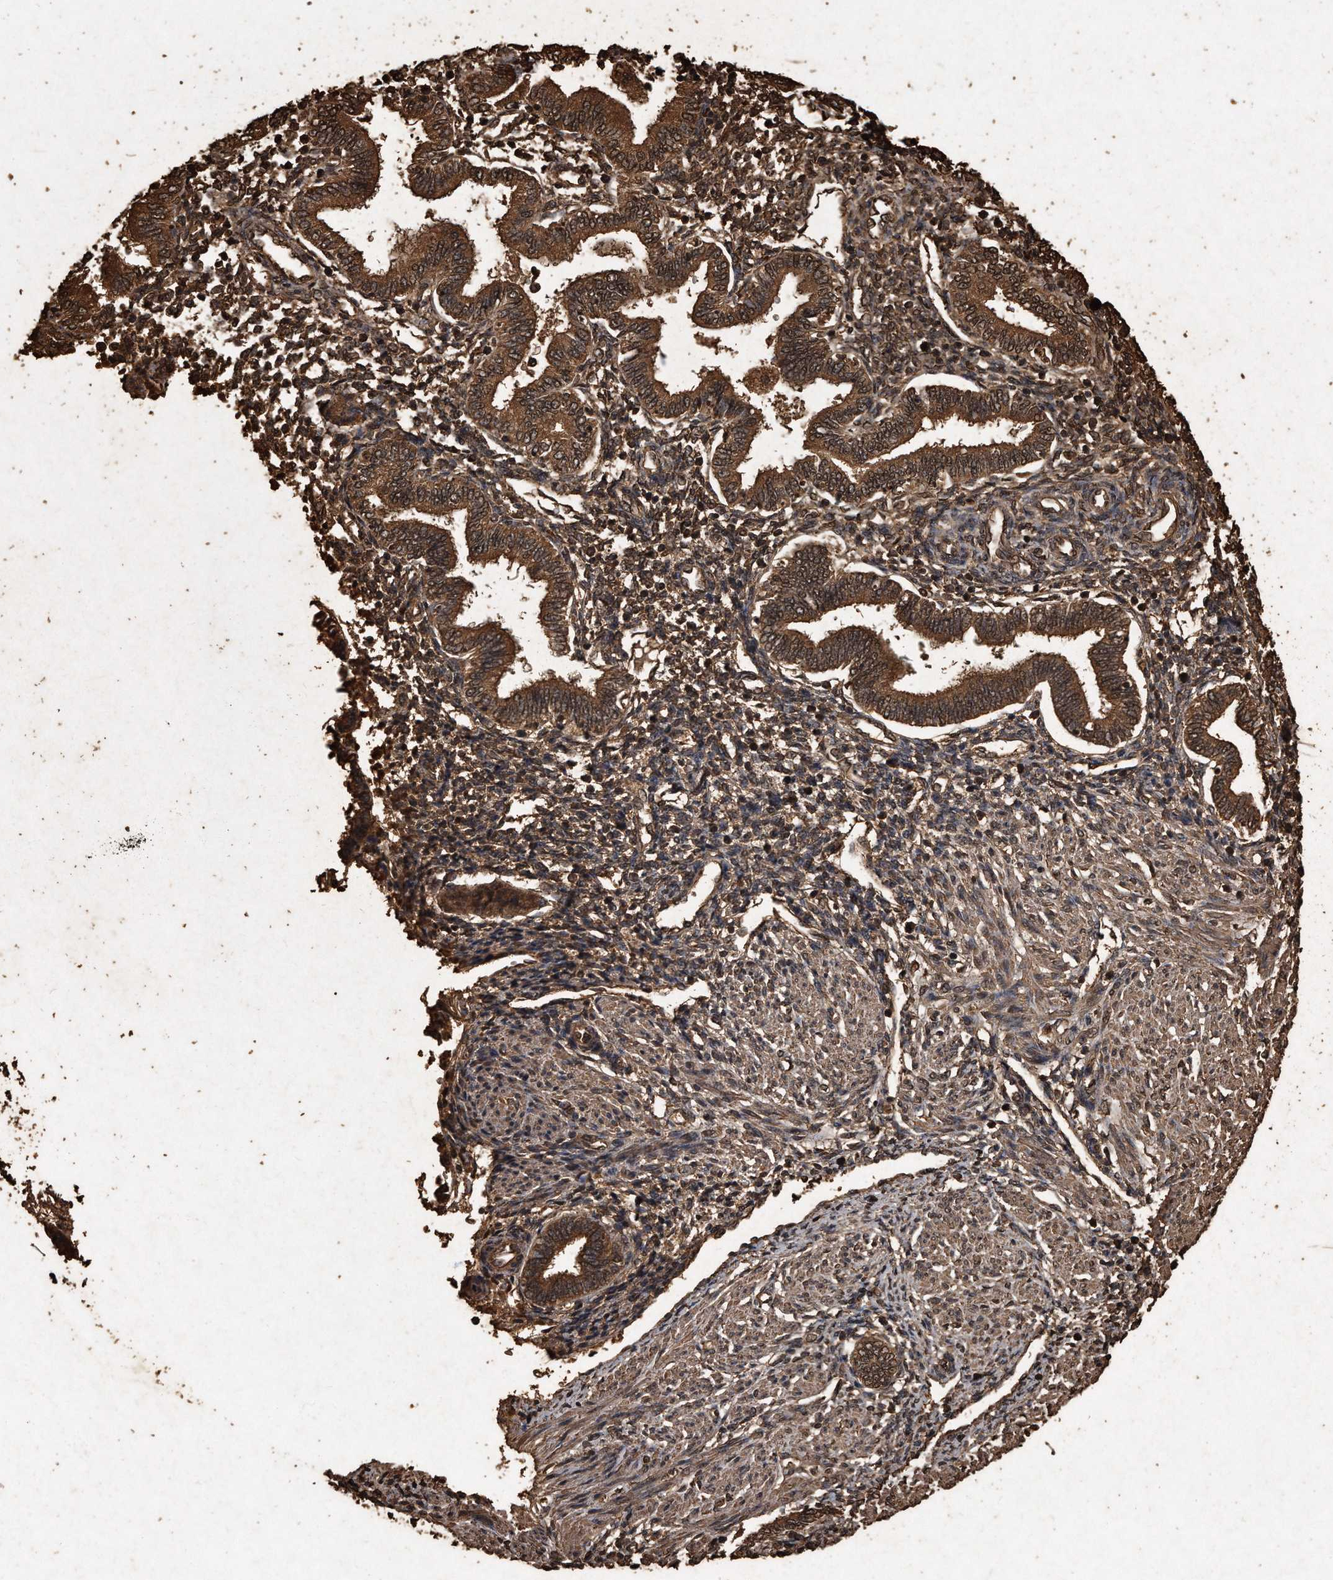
{"staining": {"intensity": "moderate", "quantity": "25%-75%", "location": "cytoplasmic/membranous,nuclear"}, "tissue": "endometrium", "cell_type": "Cells in endometrial stroma", "image_type": "normal", "snomed": [{"axis": "morphology", "description": "Normal tissue, NOS"}, {"axis": "topography", "description": "Endometrium"}], "caption": "This micrograph demonstrates immunohistochemistry staining of unremarkable human endometrium, with medium moderate cytoplasmic/membranous,nuclear positivity in approximately 25%-75% of cells in endometrial stroma.", "gene": "CFLAR", "patient": {"sex": "female", "age": 53}}